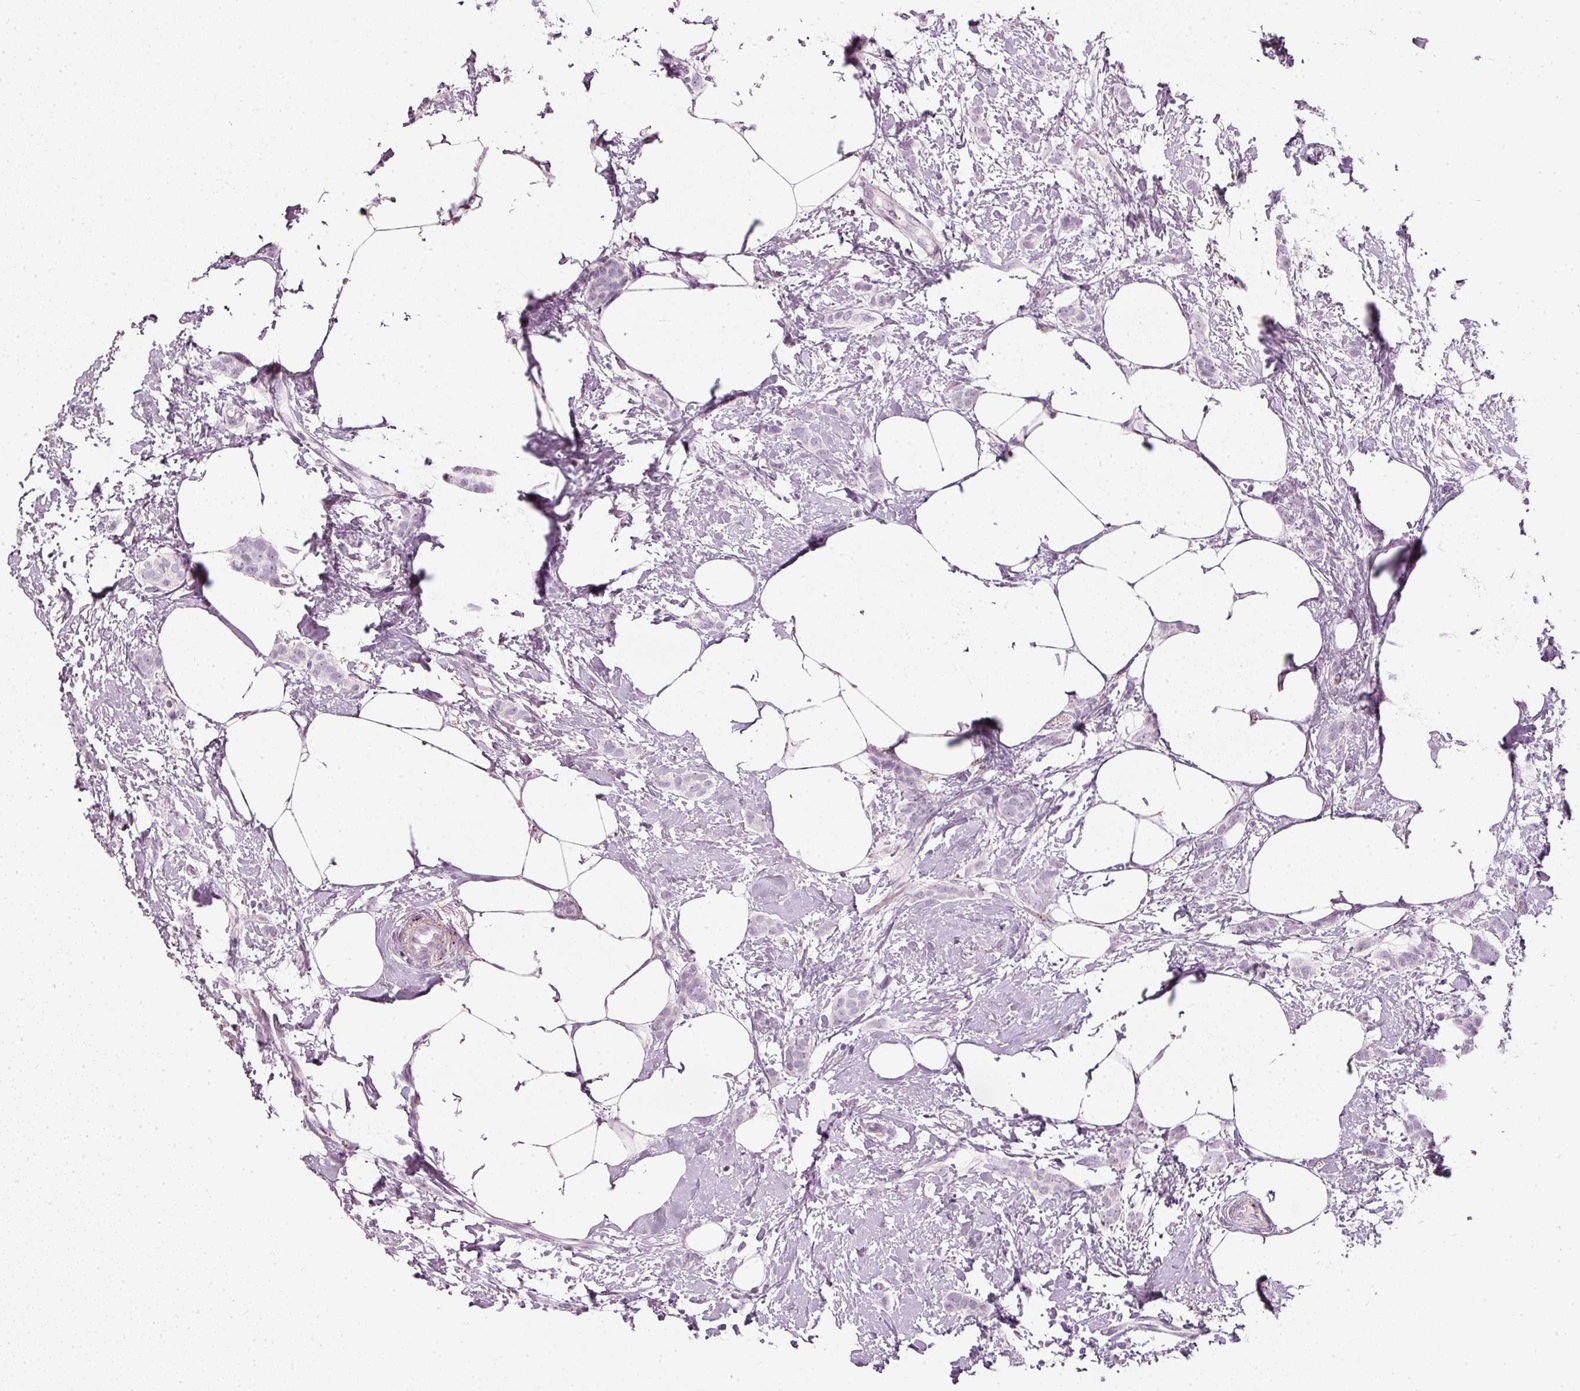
{"staining": {"intensity": "negative", "quantity": "none", "location": "none"}, "tissue": "breast cancer", "cell_type": "Tumor cells", "image_type": "cancer", "snomed": [{"axis": "morphology", "description": "Duct carcinoma"}, {"axis": "topography", "description": "Breast"}], "caption": "Human invasive ductal carcinoma (breast) stained for a protein using immunohistochemistry demonstrates no expression in tumor cells.", "gene": "LECT2", "patient": {"sex": "female", "age": 72}}